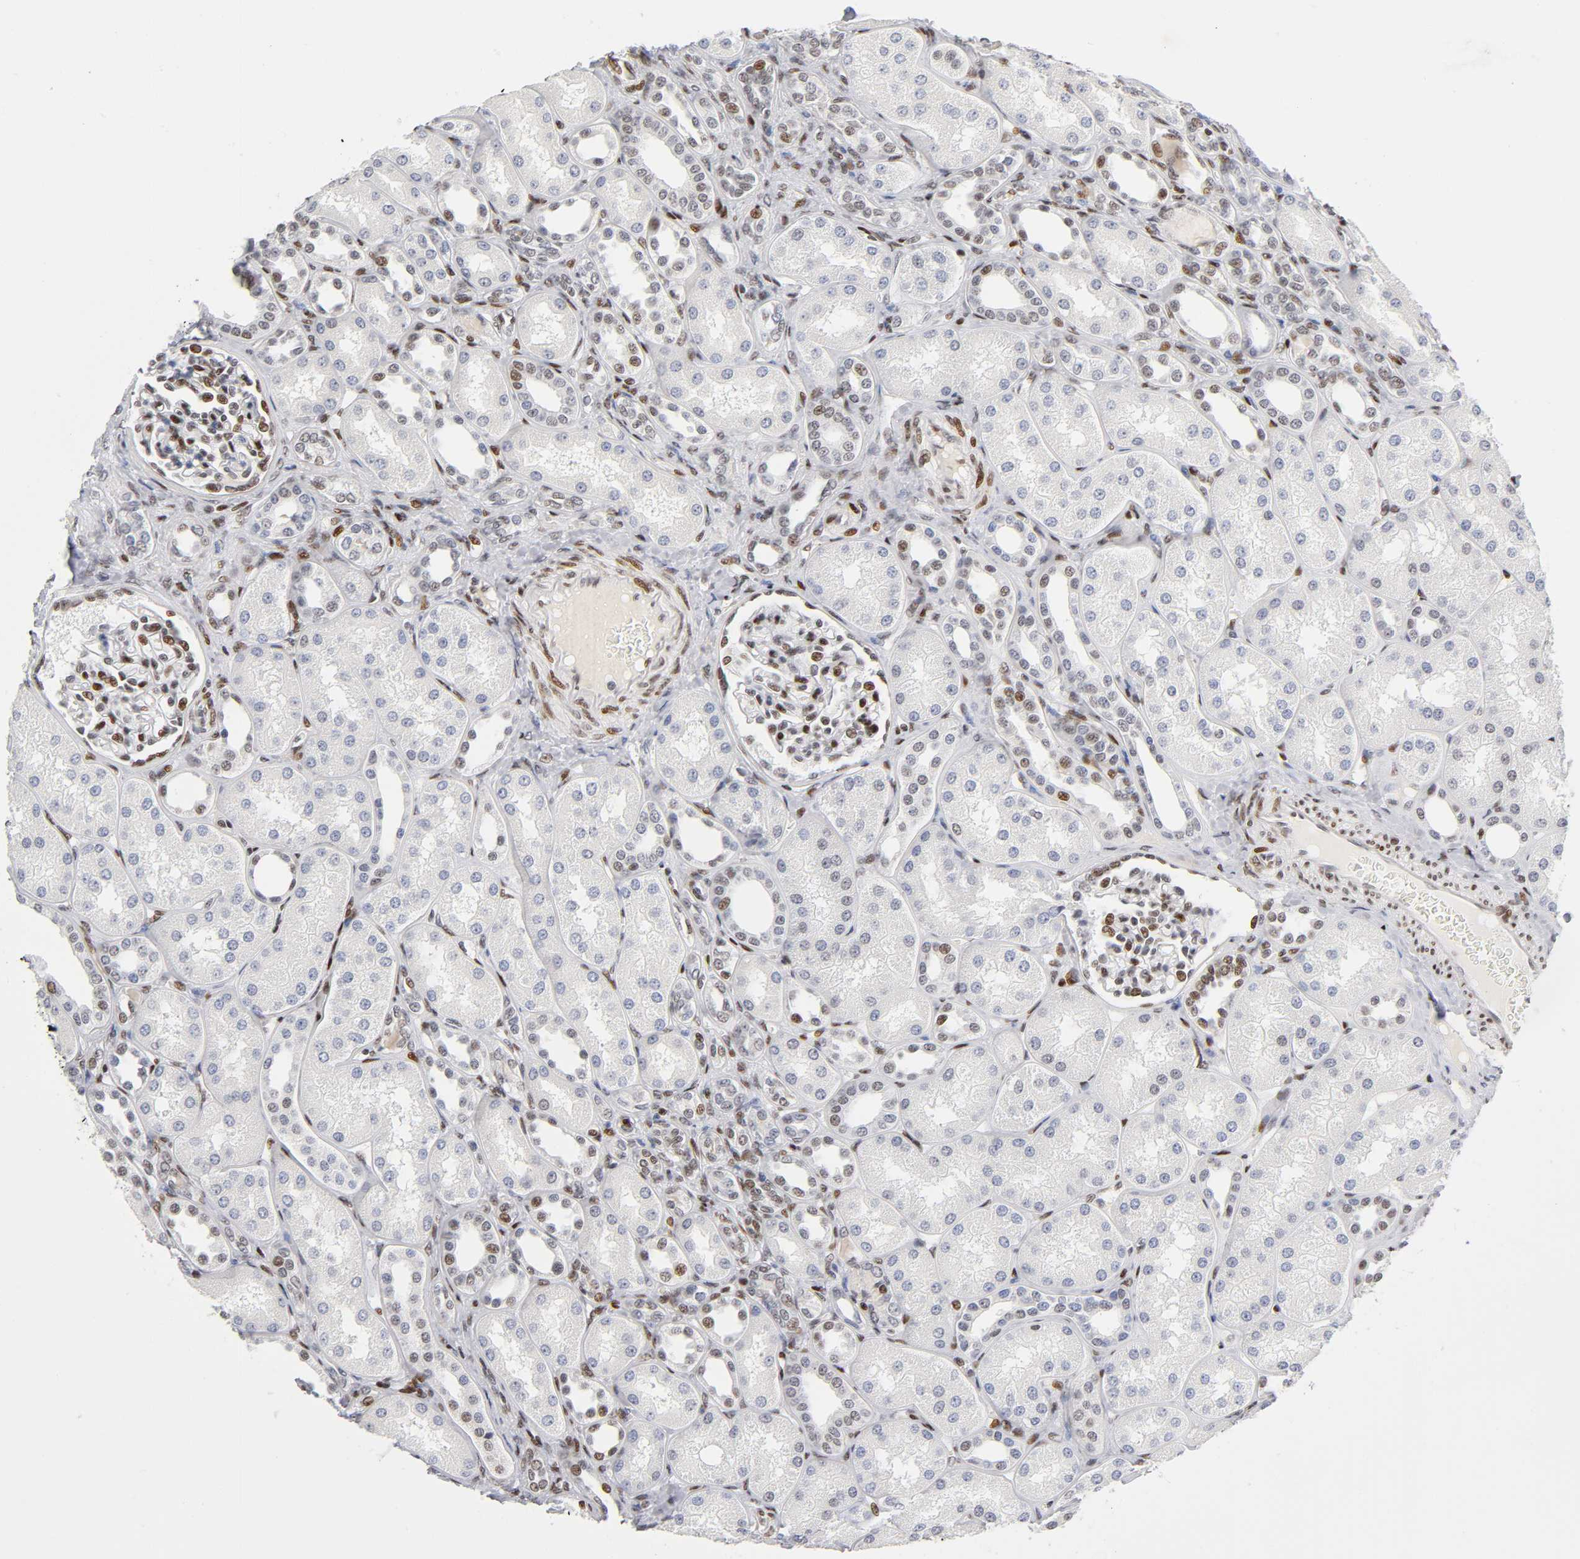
{"staining": {"intensity": "strong", "quantity": ">75%", "location": "nuclear"}, "tissue": "kidney", "cell_type": "Cells in glomeruli", "image_type": "normal", "snomed": [{"axis": "morphology", "description": "Normal tissue, NOS"}, {"axis": "topography", "description": "Kidney"}], "caption": "Benign kidney displays strong nuclear expression in about >75% of cells in glomeruli, visualized by immunohistochemistry. (DAB (3,3'-diaminobenzidine) IHC, brown staining for protein, blue staining for nuclei).", "gene": "SP3", "patient": {"sex": "male", "age": 7}}